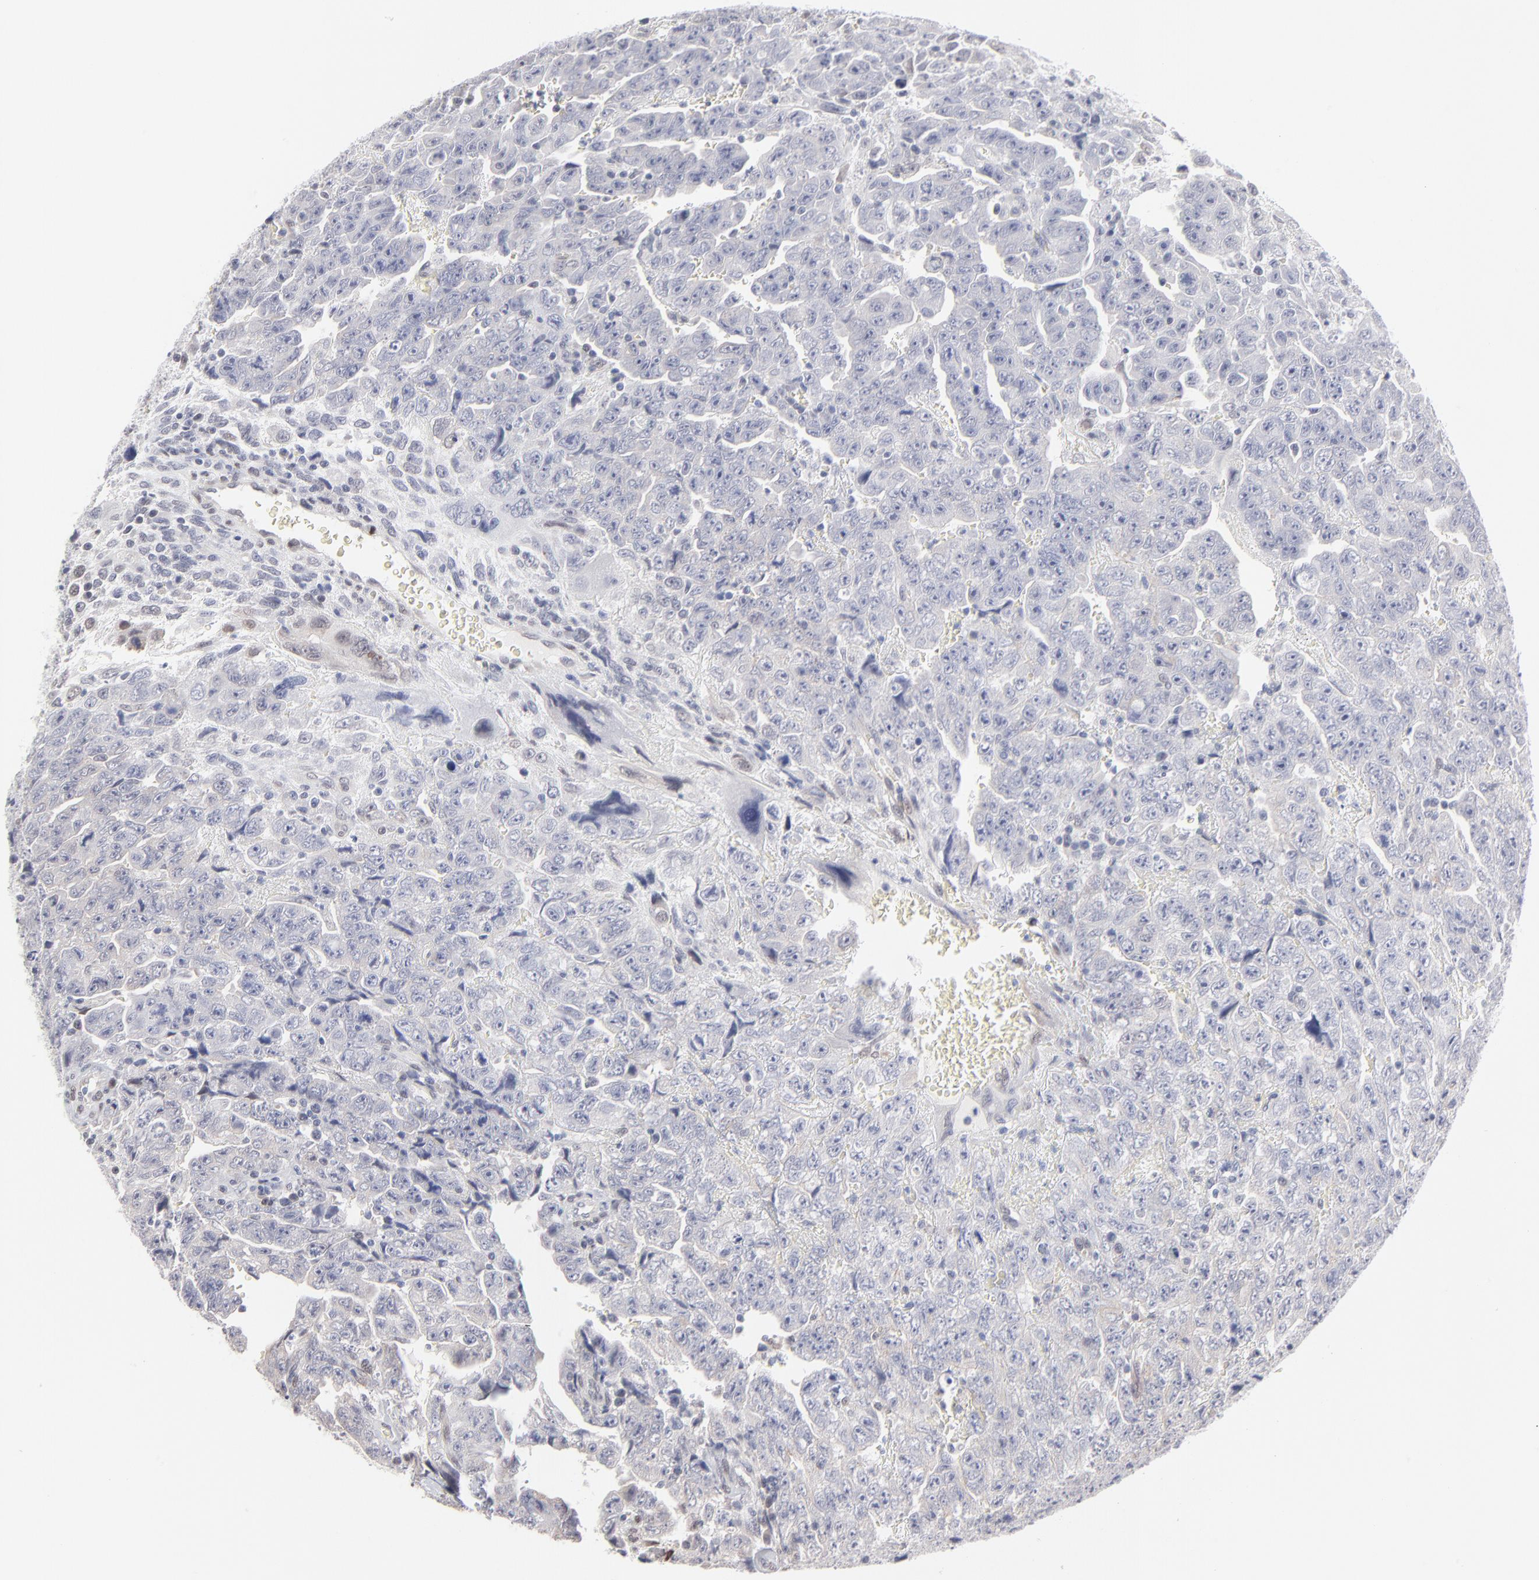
{"staining": {"intensity": "negative", "quantity": "none", "location": "none"}, "tissue": "testis cancer", "cell_type": "Tumor cells", "image_type": "cancer", "snomed": [{"axis": "morphology", "description": "Carcinoma, Embryonal, NOS"}, {"axis": "topography", "description": "Testis"}], "caption": "Tumor cells are negative for brown protein staining in testis cancer.", "gene": "RBM3", "patient": {"sex": "male", "age": 28}}